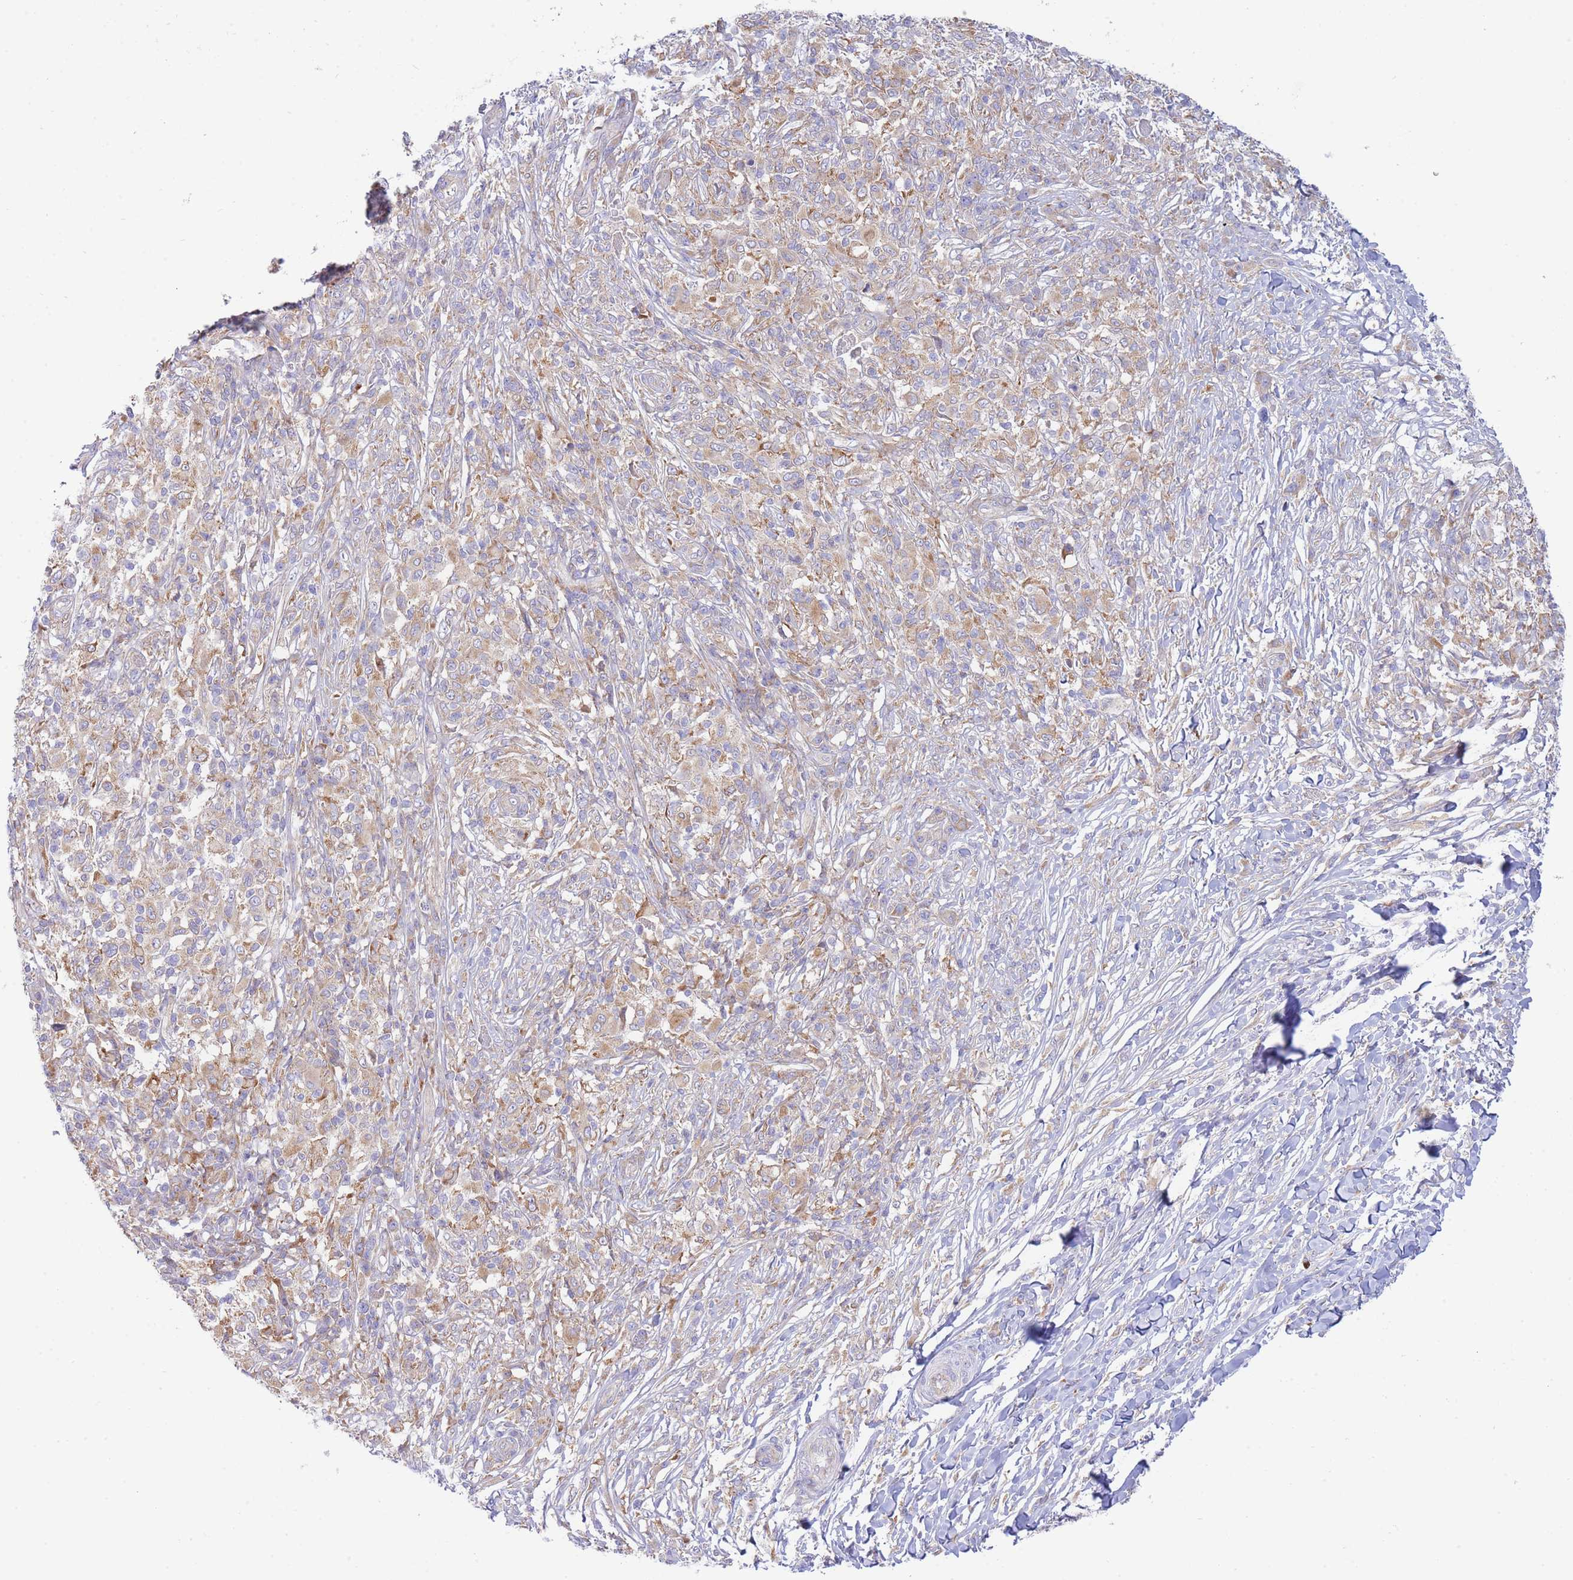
{"staining": {"intensity": "weak", "quantity": "25%-75%", "location": "cytoplasmic/membranous"}, "tissue": "melanoma", "cell_type": "Tumor cells", "image_type": "cancer", "snomed": [{"axis": "morphology", "description": "Malignant melanoma, NOS"}, {"axis": "topography", "description": "Skin"}], "caption": "Protein expression analysis of malignant melanoma shows weak cytoplasmic/membranous expression in approximately 25%-75% of tumor cells.", "gene": "SH2B2", "patient": {"sex": "male", "age": 66}}